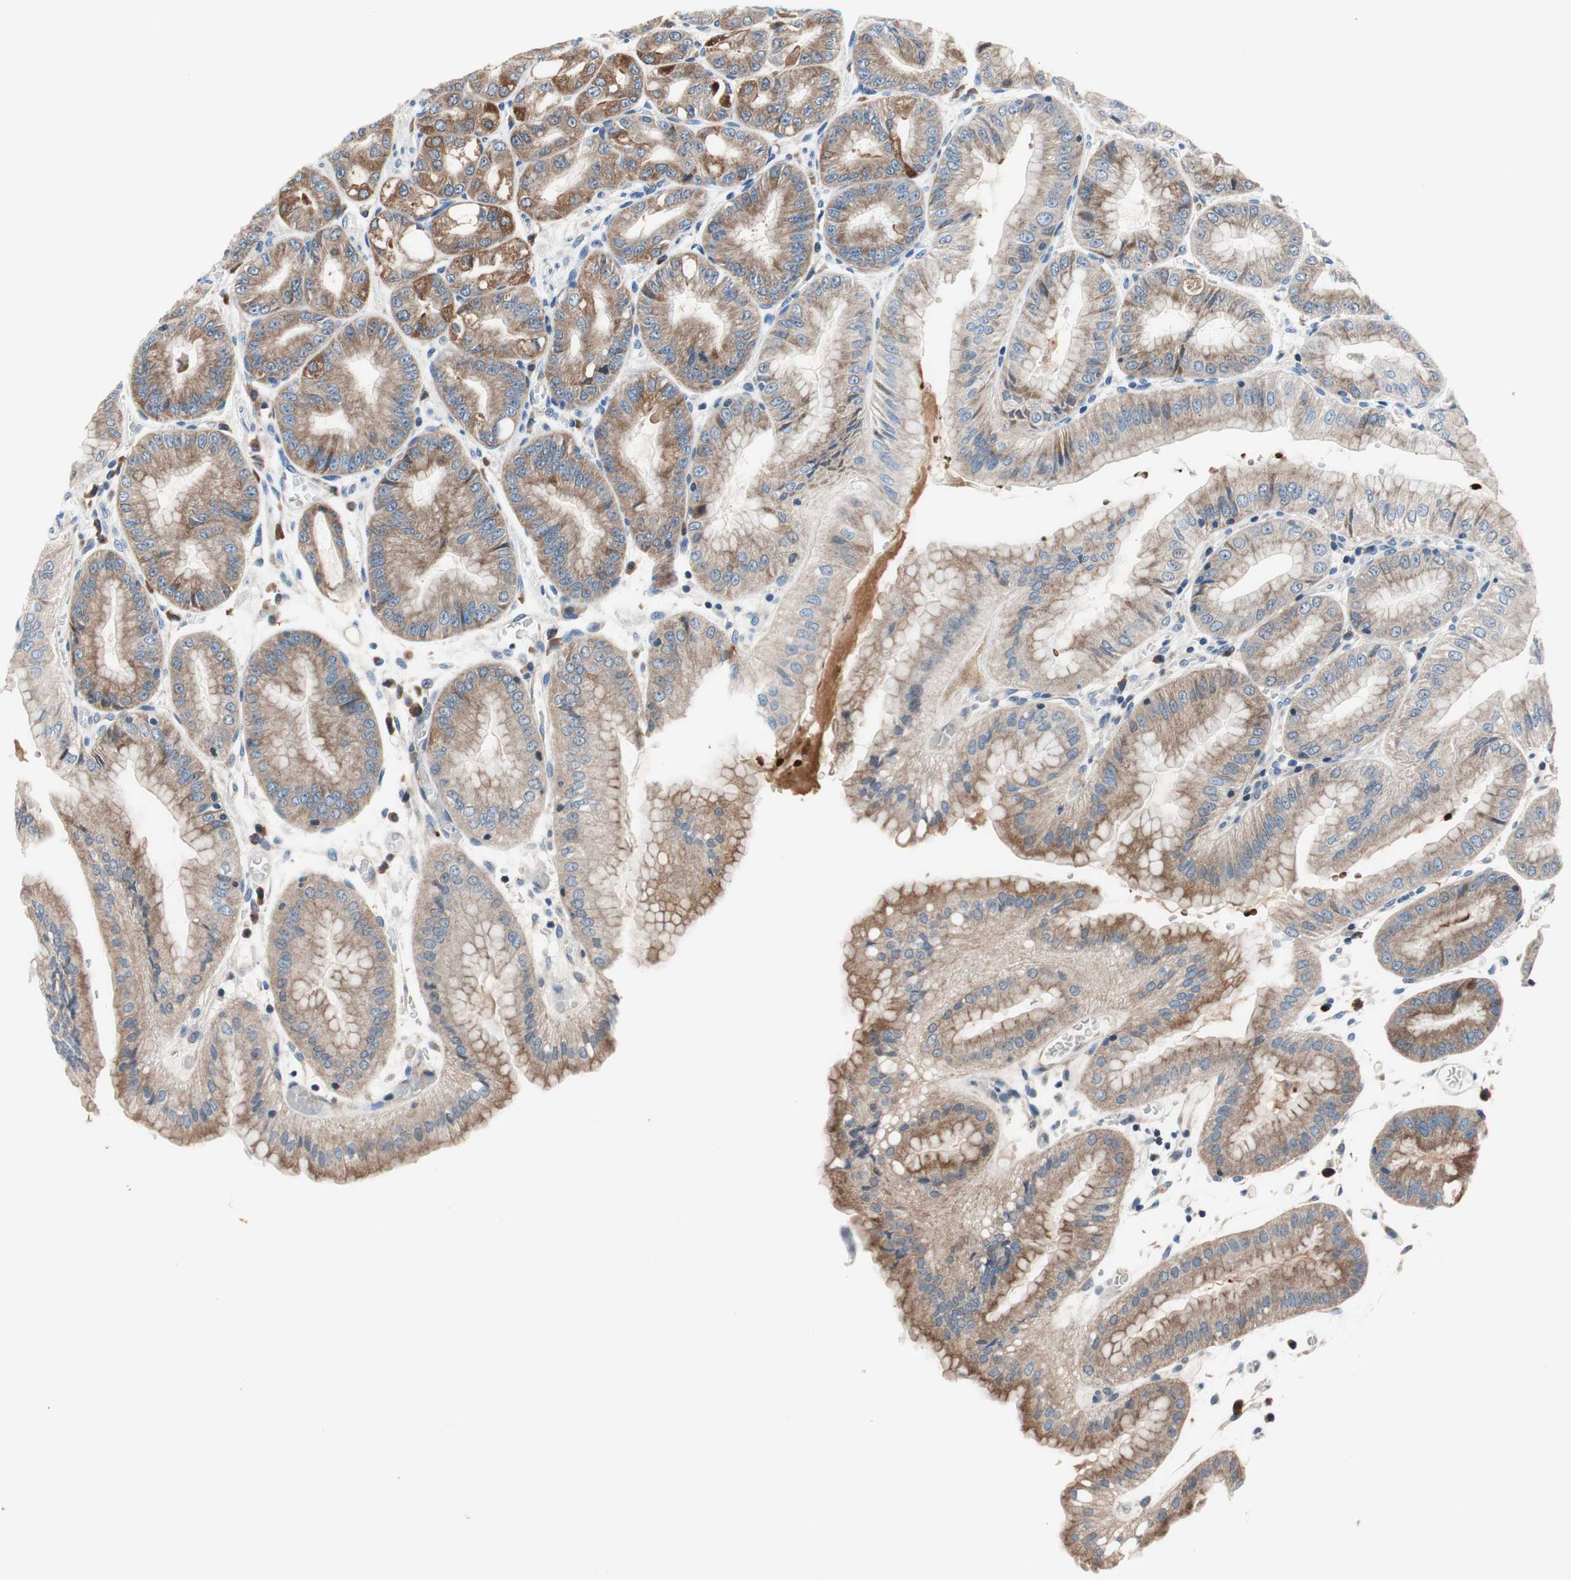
{"staining": {"intensity": "strong", "quantity": "<25%", "location": "cytoplasmic/membranous"}, "tissue": "stomach", "cell_type": "Glandular cells", "image_type": "normal", "snomed": [{"axis": "morphology", "description": "Normal tissue, NOS"}, {"axis": "topography", "description": "Stomach, lower"}], "caption": "Protein staining displays strong cytoplasmic/membranous expression in approximately <25% of glandular cells in normal stomach.", "gene": "PRDX2", "patient": {"sex": "male", "age": 71}}